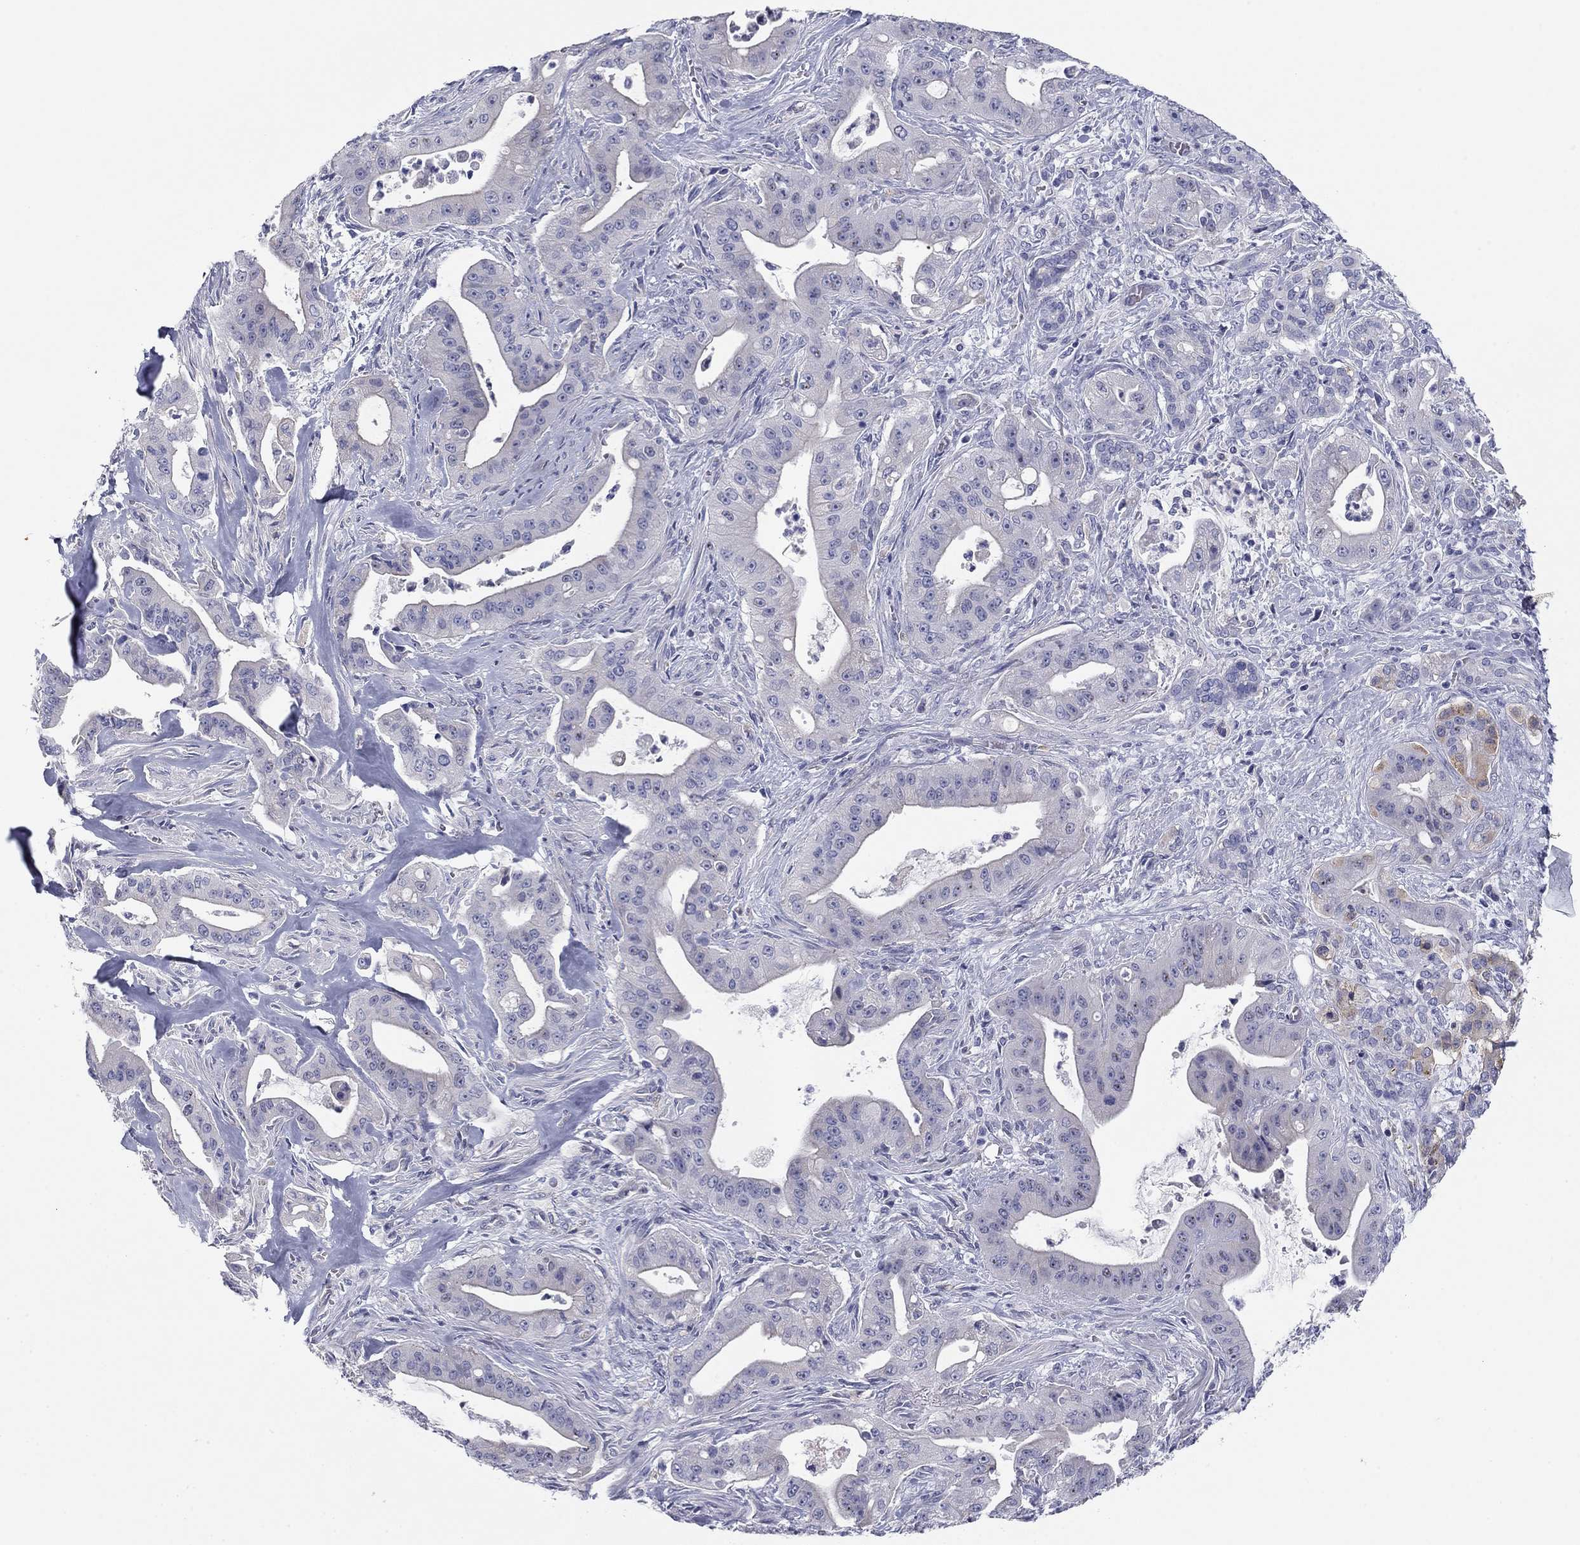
{"staining": {"intensity": "strong", "quantity": "<25%", "location": "cytoplasmic/membranous"}, "tissue": "pancreatic cancer", "cell_type": "Tumor cells", "image_type": "cancer", "snomed": [{"axis": "morphology", "description": "Normal tissue, NOS"}, {"axis": "morphology", "description": "Inflammation, NOS"}, {"axis": "morphology", "description": "Adenocarcinoma, NOS"}, {"axis": "topography", "description": "Pancreas"}], "caption": "Tumor cells exhibit medium levels of strong cytoplasmic/membranous positivity in approximately <25% of cells in pancreatic cancer (adenocarcinoma).", "gene": "SEPTIN3", "patient": {"sex": "male", "age": 57}}